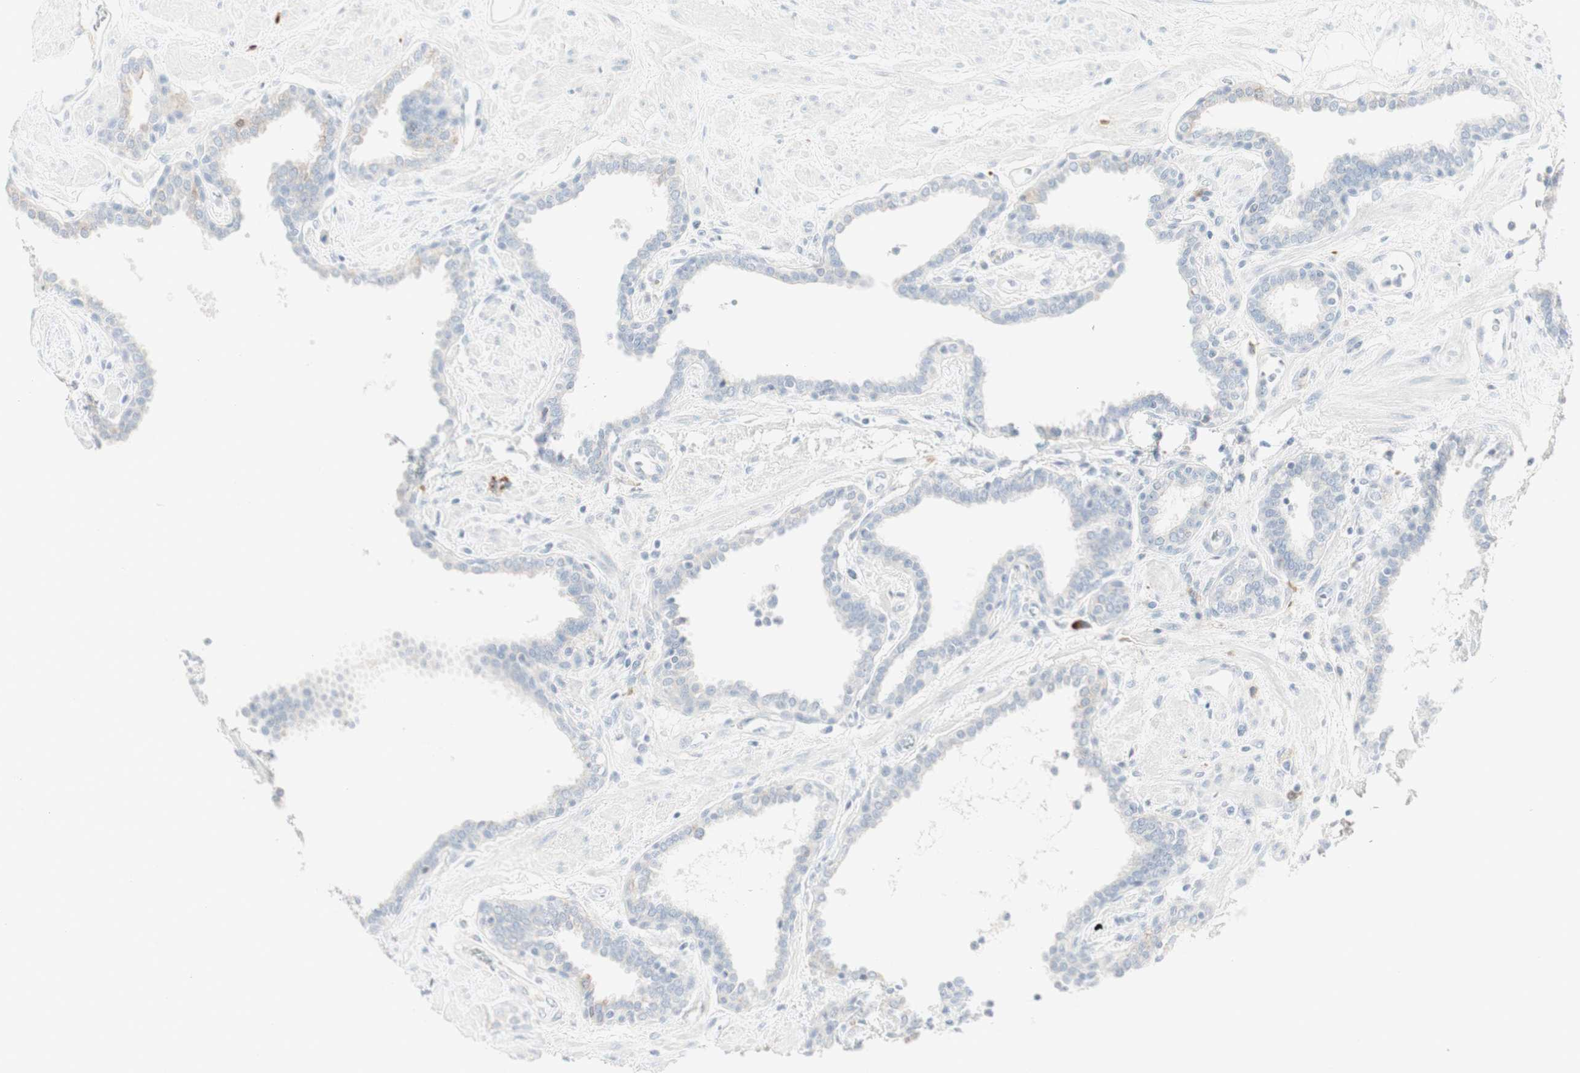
{"staining": {"intensity": "moderate", "quantity": "<25%", "location": "cytoplasmic/membranous"}, "tissue": "prostate", "cell_type": "Glandular cells", "image_type": "normal", "snomed": [{"axis": "morphology", "description": "Normal tissue, NOS"}, {"axis": "topography", "description": "Prostate"}], "caption": "High-magnification brightfield microscopy of normal prostate stained with DAB (3,3'-diaminobenzidine) (brown) and counterstained with hematoxylin (blue). glandular cells exhibit moderate cytoplasmic/membranous expression is seen in approximately<25% of cells.", "gene": "MDK", "patient": {"sex": "male", "age": 51}}